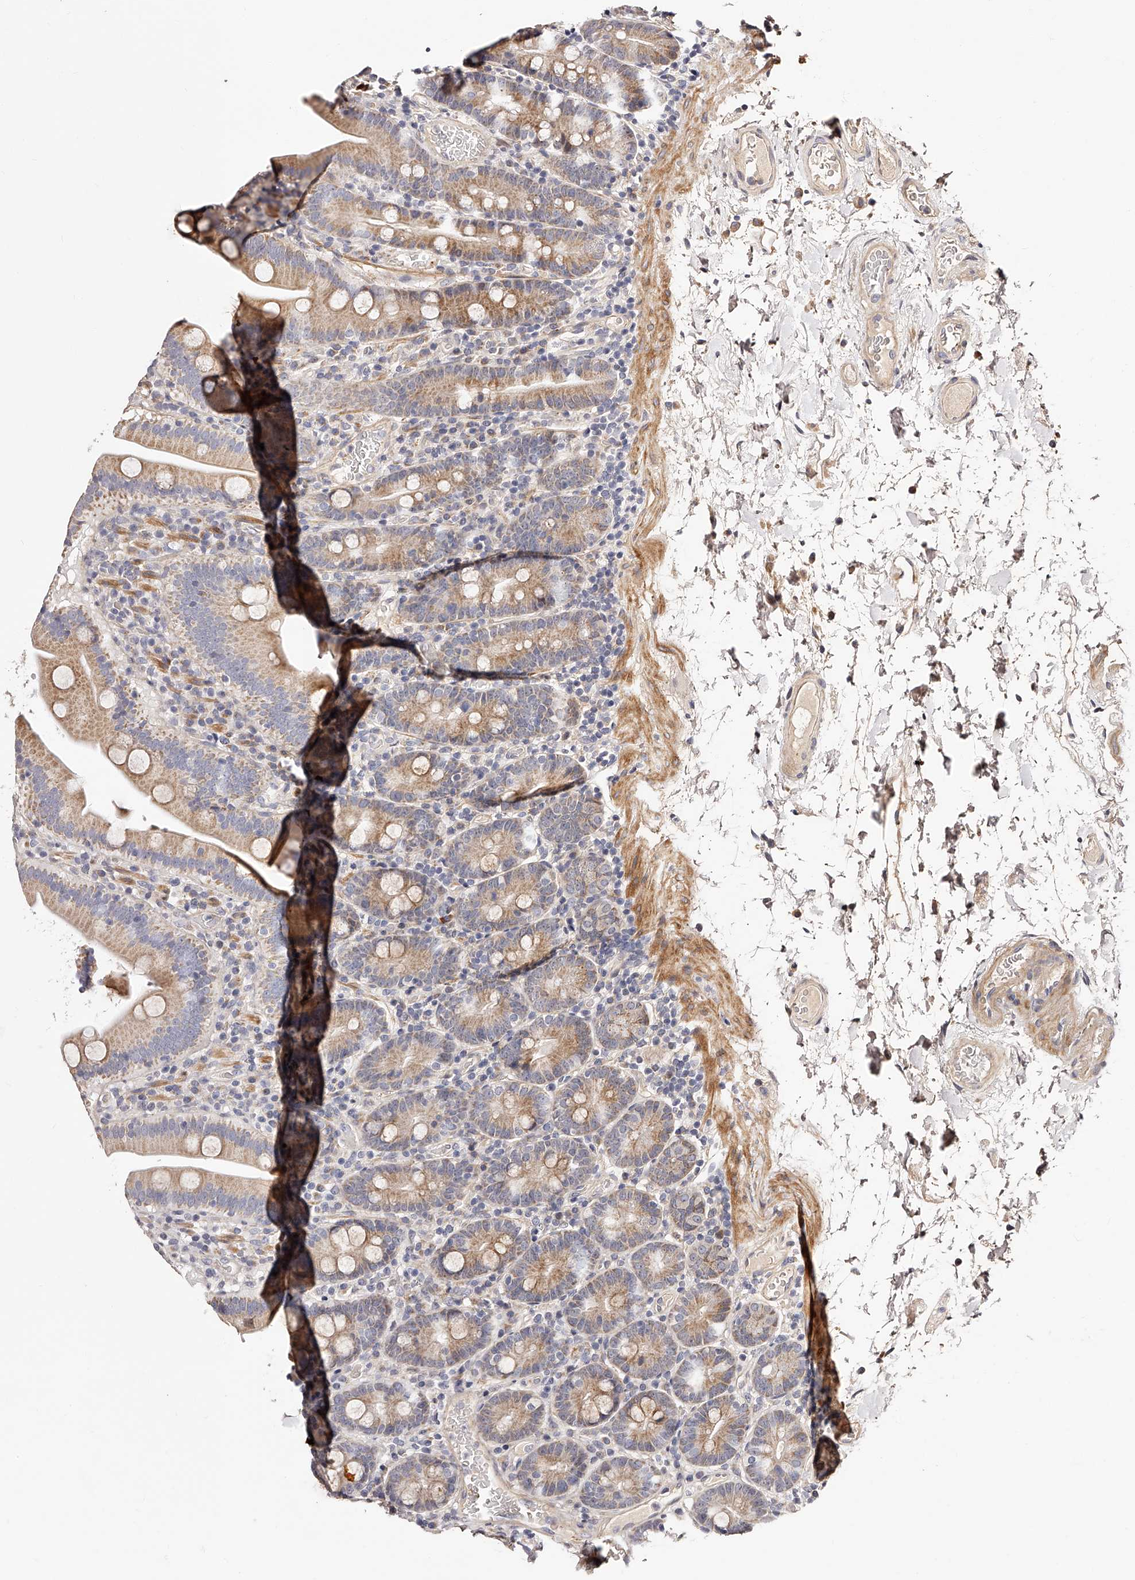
{"staining": {"intensity": "moderate", "quantity": ">75%", "location": "cytoplasmic/membranous"}, "tissue": "duodenum", "cell_type": "Glandular cells", "image_type": "normal", "snomed": [{"axis": "morphology", "description": "Normal tissue, NOS"}, {"axis": "topography", "description": "Duodenum"}], "caption": "Human duodenum stained for a protein (brown) reveals moderate cytoplasmic/membranous positive positivity in approximately >75% of glandular cells.", "gene": "ZNF502", "patient": {"sex": "male", "age": 55}}